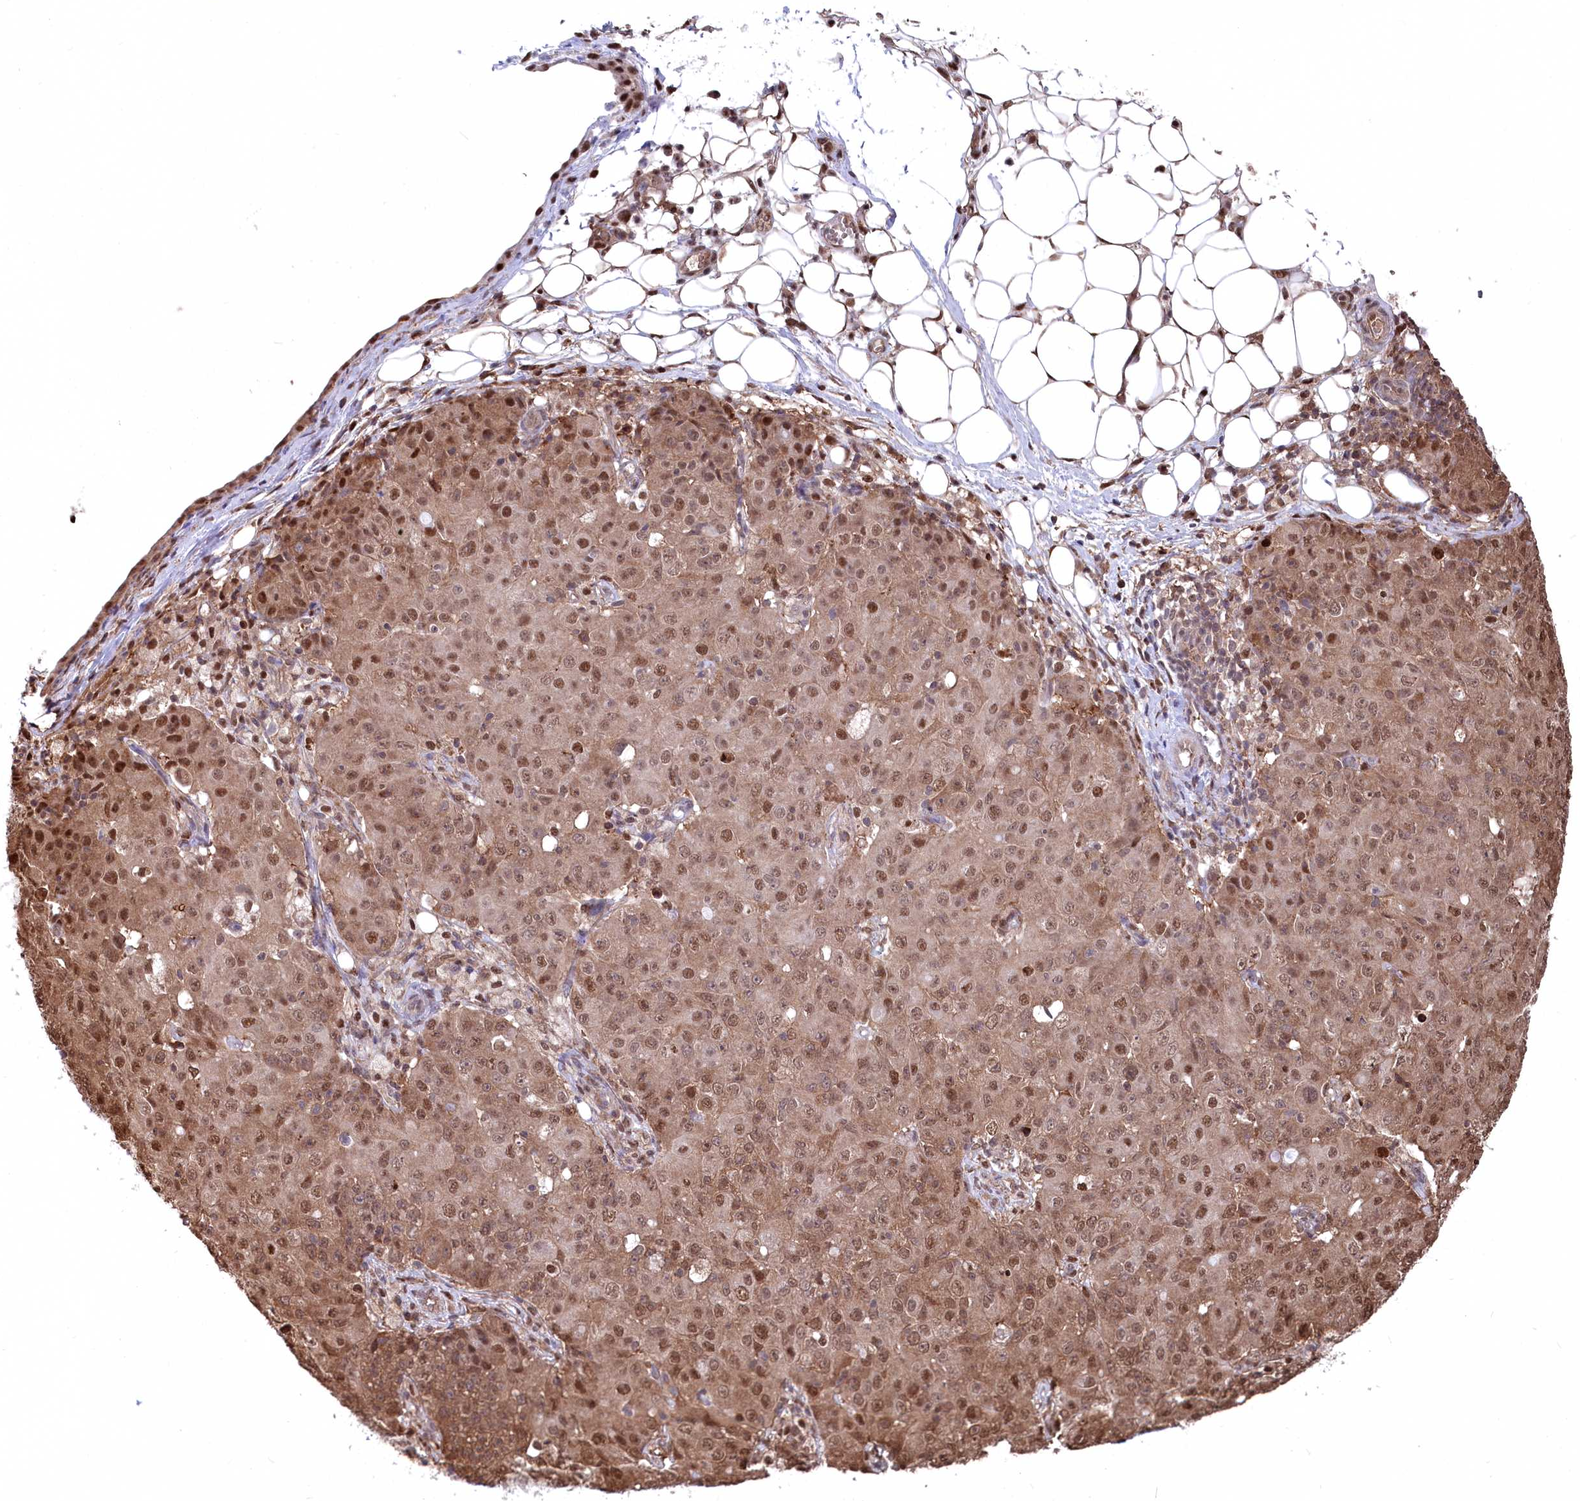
{"staining": {"intensity": "moderate", "quantity": ">75%", "location": "cytoplasmic/membranous,nuclear"}, "tissue": "ovarian cancer", "cell_type": "Tumor cells", "image_type": "cancer", "snomed": [{"axis": "morphology", "description": "Carcinoma, endometroid"}, {"axis": "topography", "description": "Ovary"}], "caption": "Ovarian cancer stained with a protein marker shows moderate staining in tumor cells.", "gene": "PSMA1", "patient": {"sex": "female", "age": 42}}